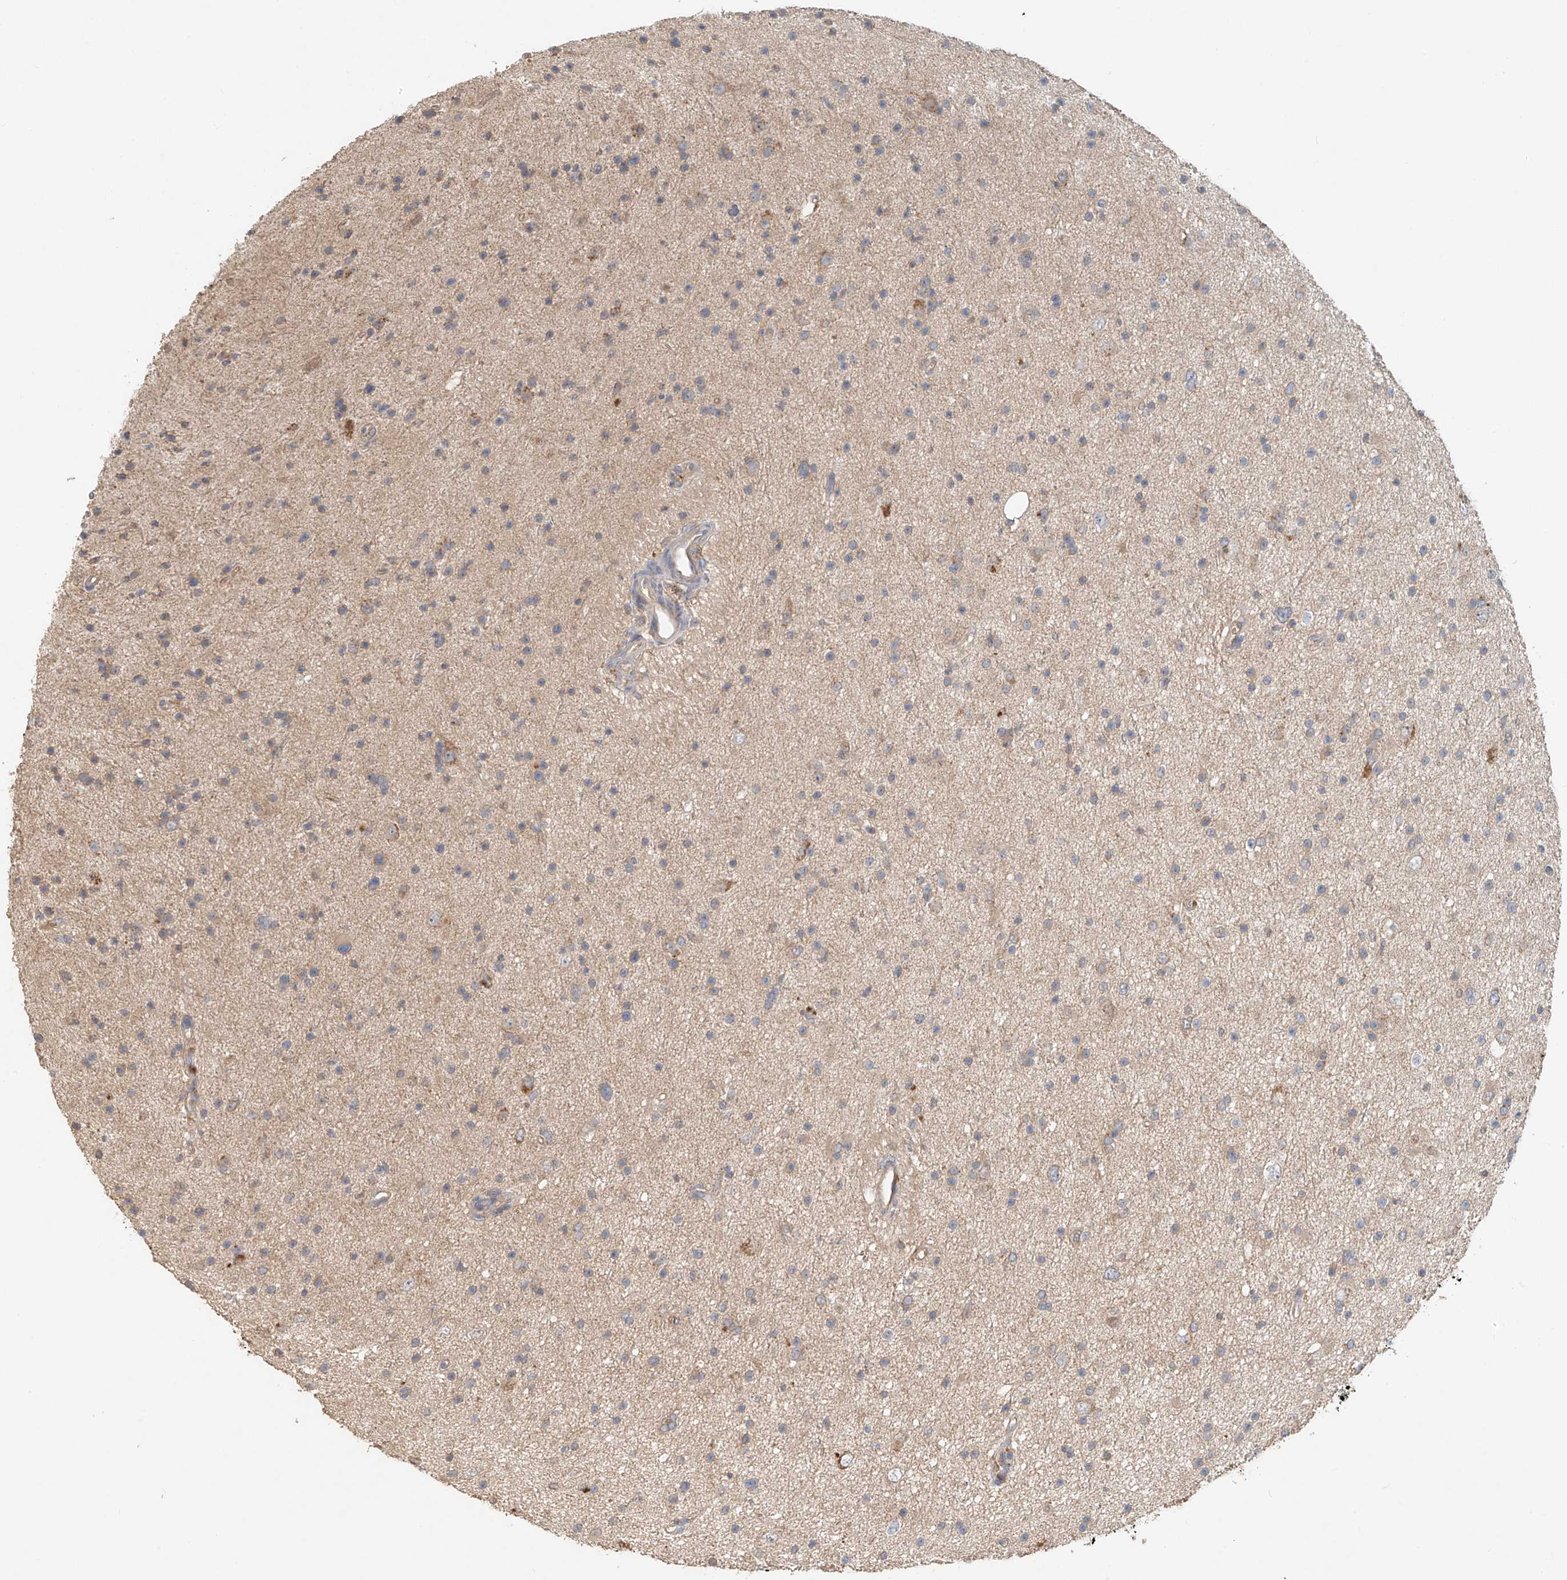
{"staining": {"intensity": "weak", "quantity": "25%-75%", "location": "cytoplasmic/membranous"}, "tissue": "glioma", "cell_type": "Tumor cells", "image_type": "cancer", "snomed": [{"axis": "morphology", "description": "Glioma, malignant, Low grade"}, {"axis": "topography", "description": "Cerebral cortex"}], "caption": "Immunohistochemical staining of human glioma displays weak cytoplasmic/membranous protein positivity in approximately 25%-75% of tumor cells.", "gene": "GNB1L", "patient": {"sex": "female", "age": 39}}